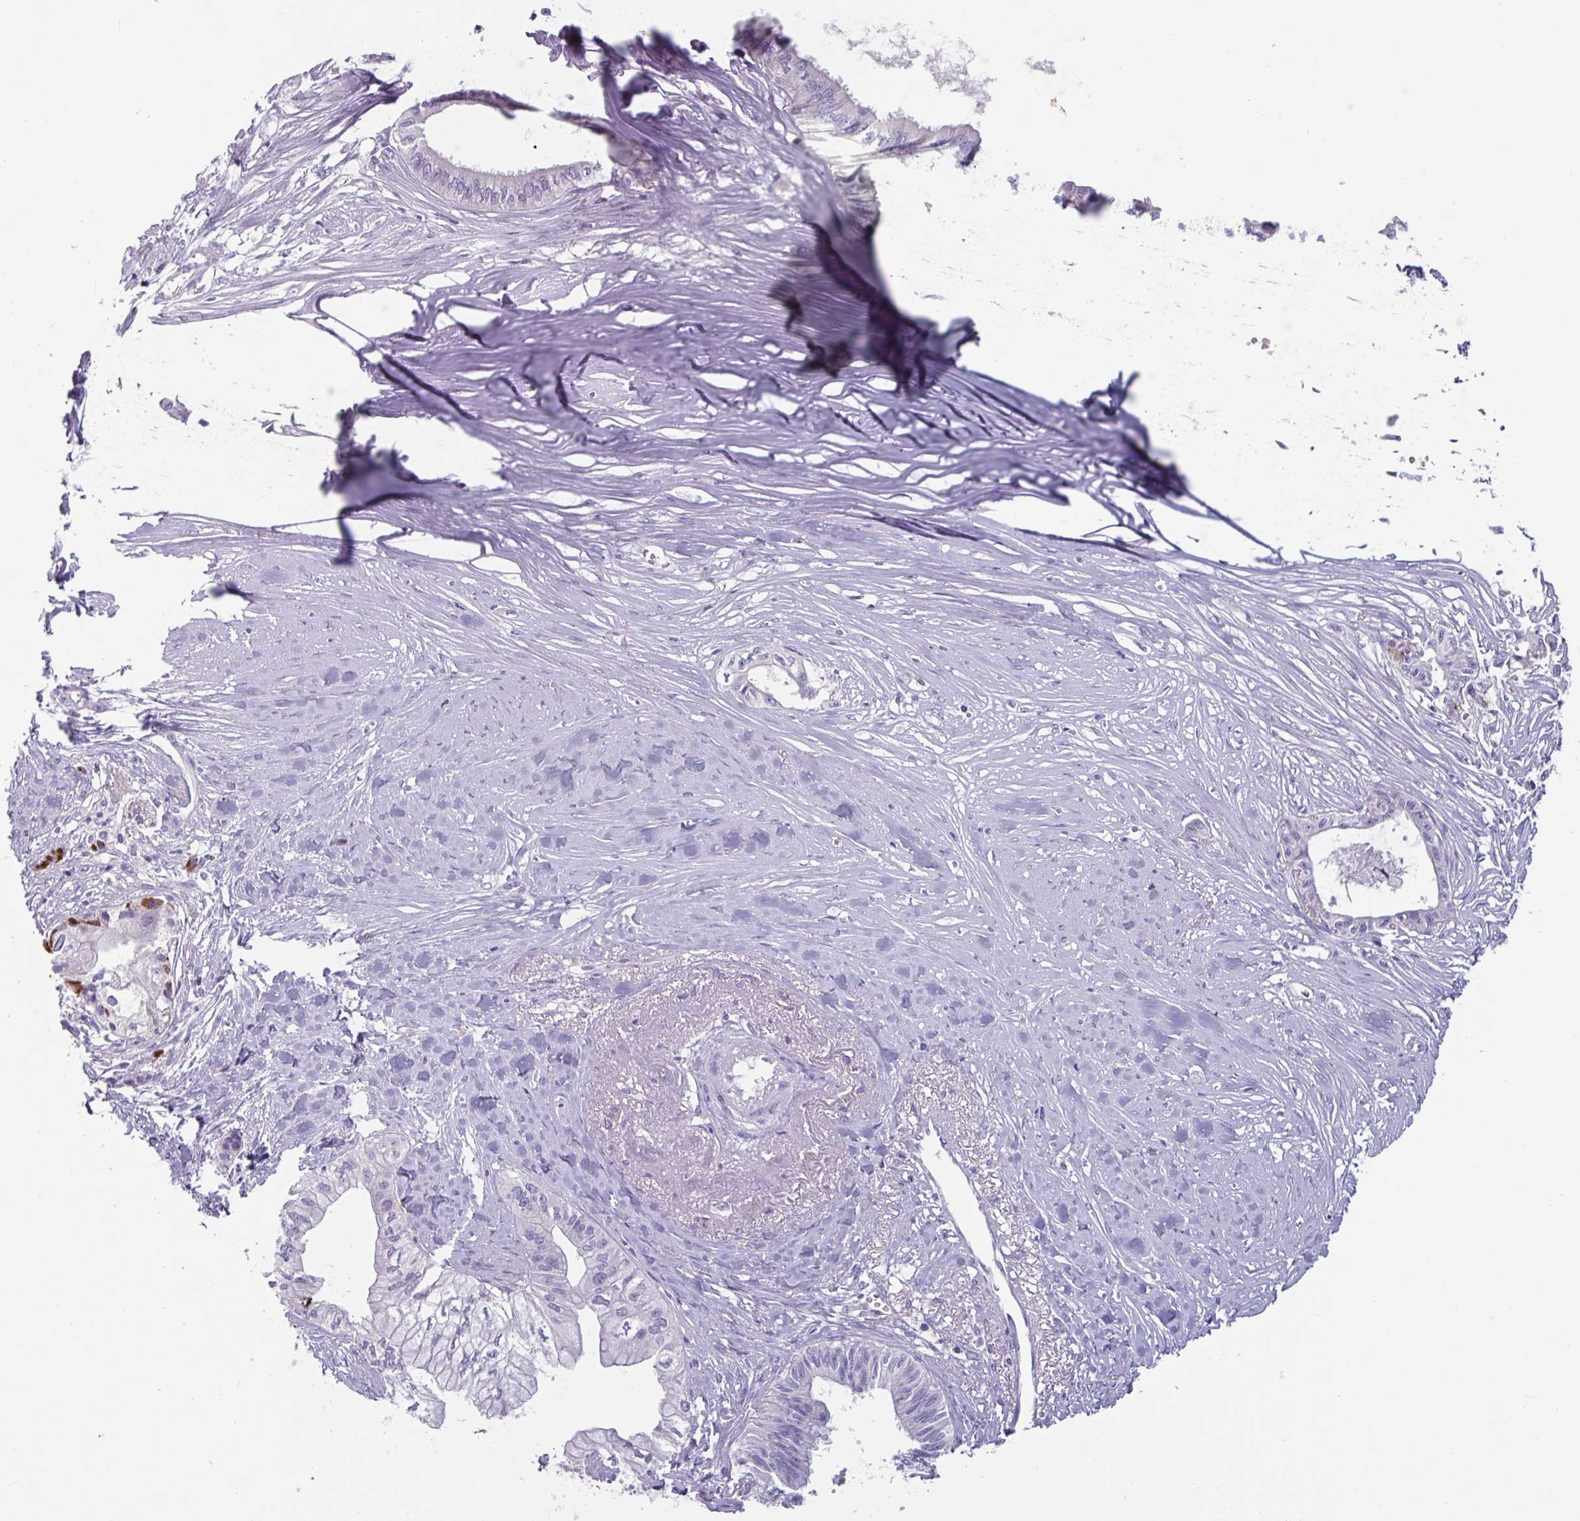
{"staining": {"intensity": "negative", "quantity": "none", "location": "none"}, "tissue": "pancreatic cancer", "cell_type": "Tumor cells", "image_type": "cancer", "snomed": [{"axis": "morphology", "description": "Adenocarcinoma, NOS"}, {"axis": "topography", "description": "Pancreas"}], "caption": "Tumor cells show no significant staining in adenocarcinoma (pancreatic). (DAB IHC visualized using brightfield microscopy, high magnification).", "gene": "OR2T10", "patient": {"sex": "male", "age": 71}}